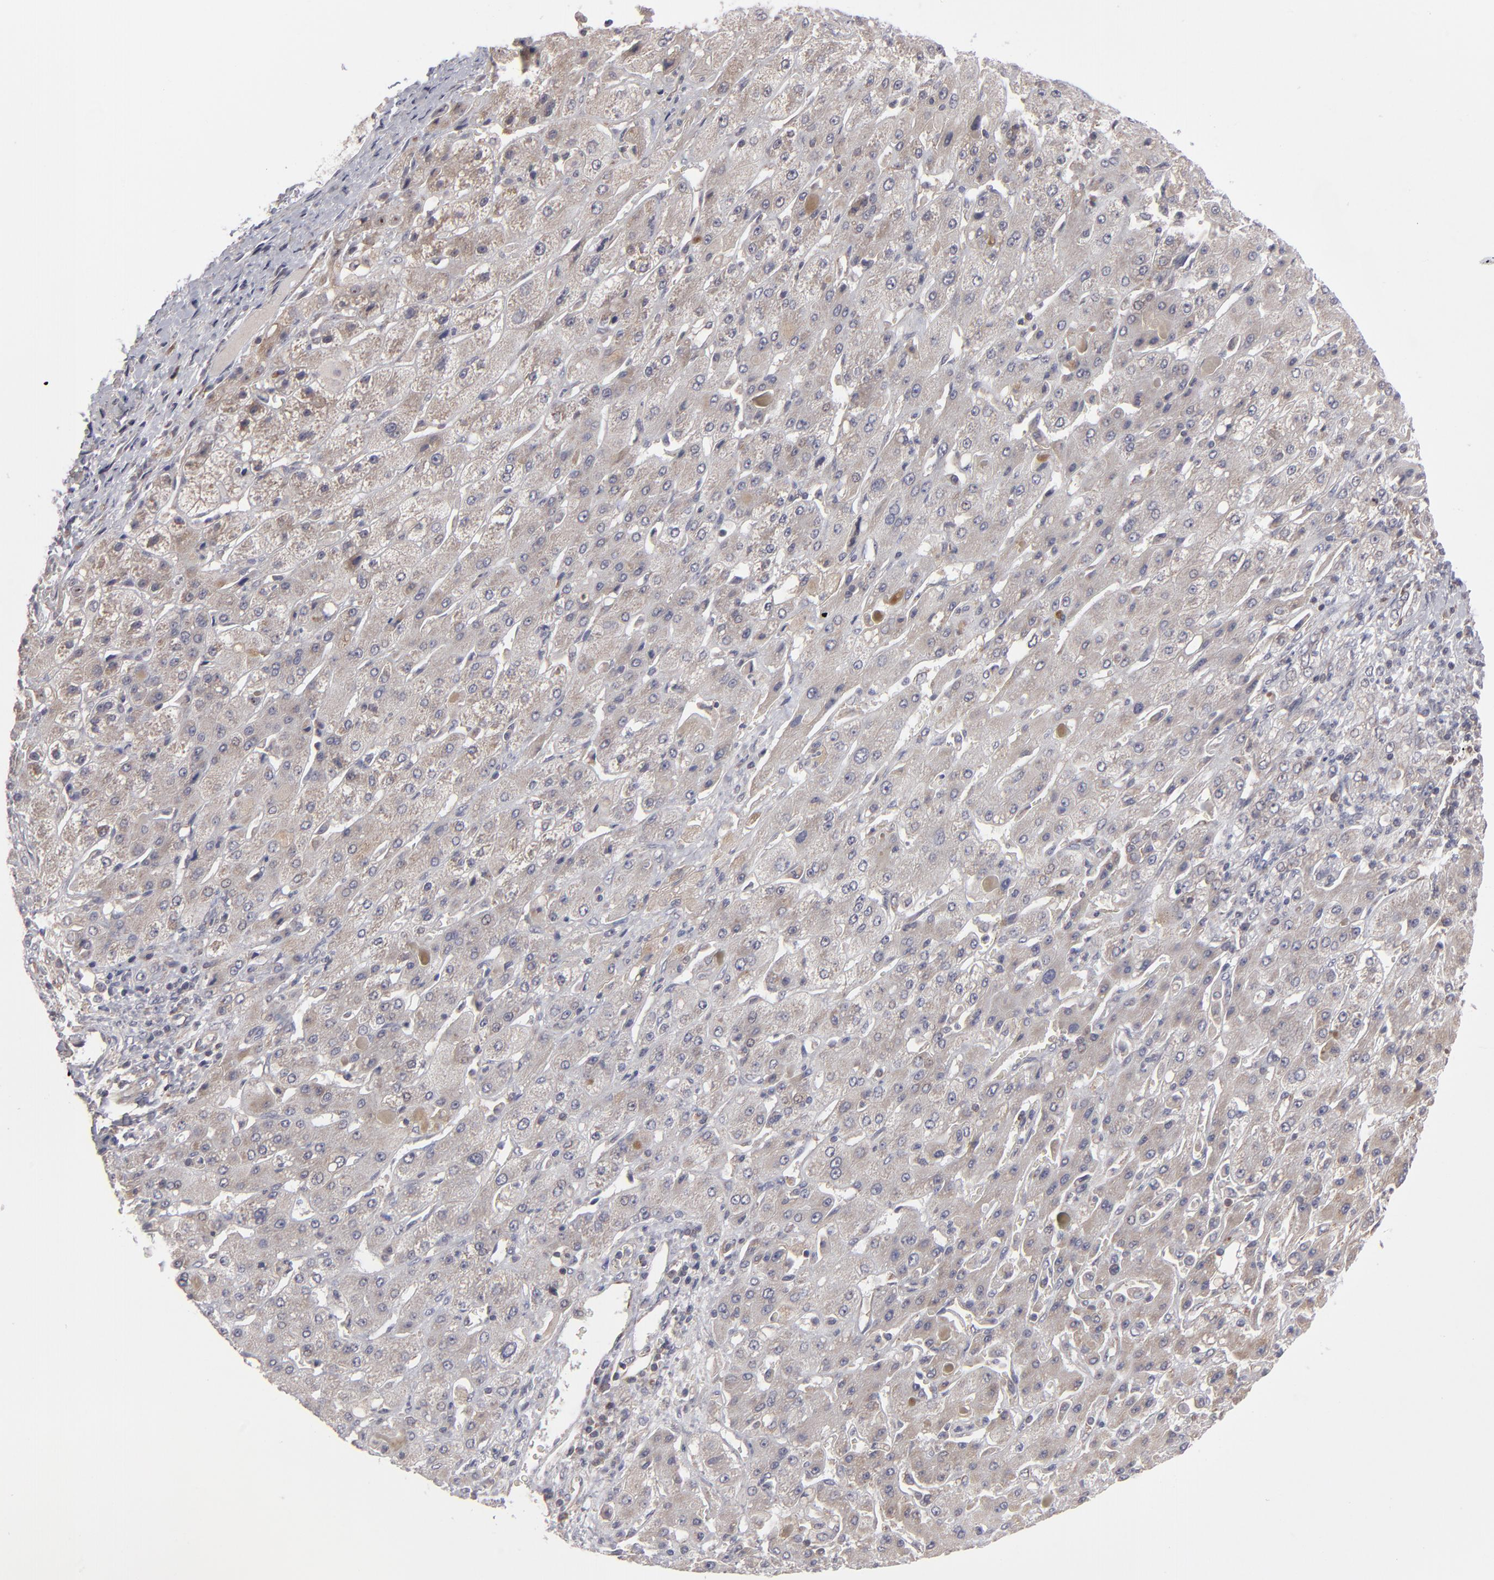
{"staining": {"intensity": "strong", "quantity": "25%-75%", "location": "cytoplasmic/membranous"}, "tissue": "liver cancer", "cell_type": "Tumor cells", "image_type": "cancer", "snomed": [{"axis": "morphology", "description": "Cholangiocarcinoma"}, {"axis": "topography", "description": "Liver"}], "caption": "Liver cancer (cholangiocarcinoma) tissue exhibits strong cytoplasmic/membranous expression in approximately 25%-75% of tumor cells (brown staining indicates protein expression, while blue staining denotes nuclei).", "gene": "GLCCI1", "patient": {"sex": "female", "age": 52}}